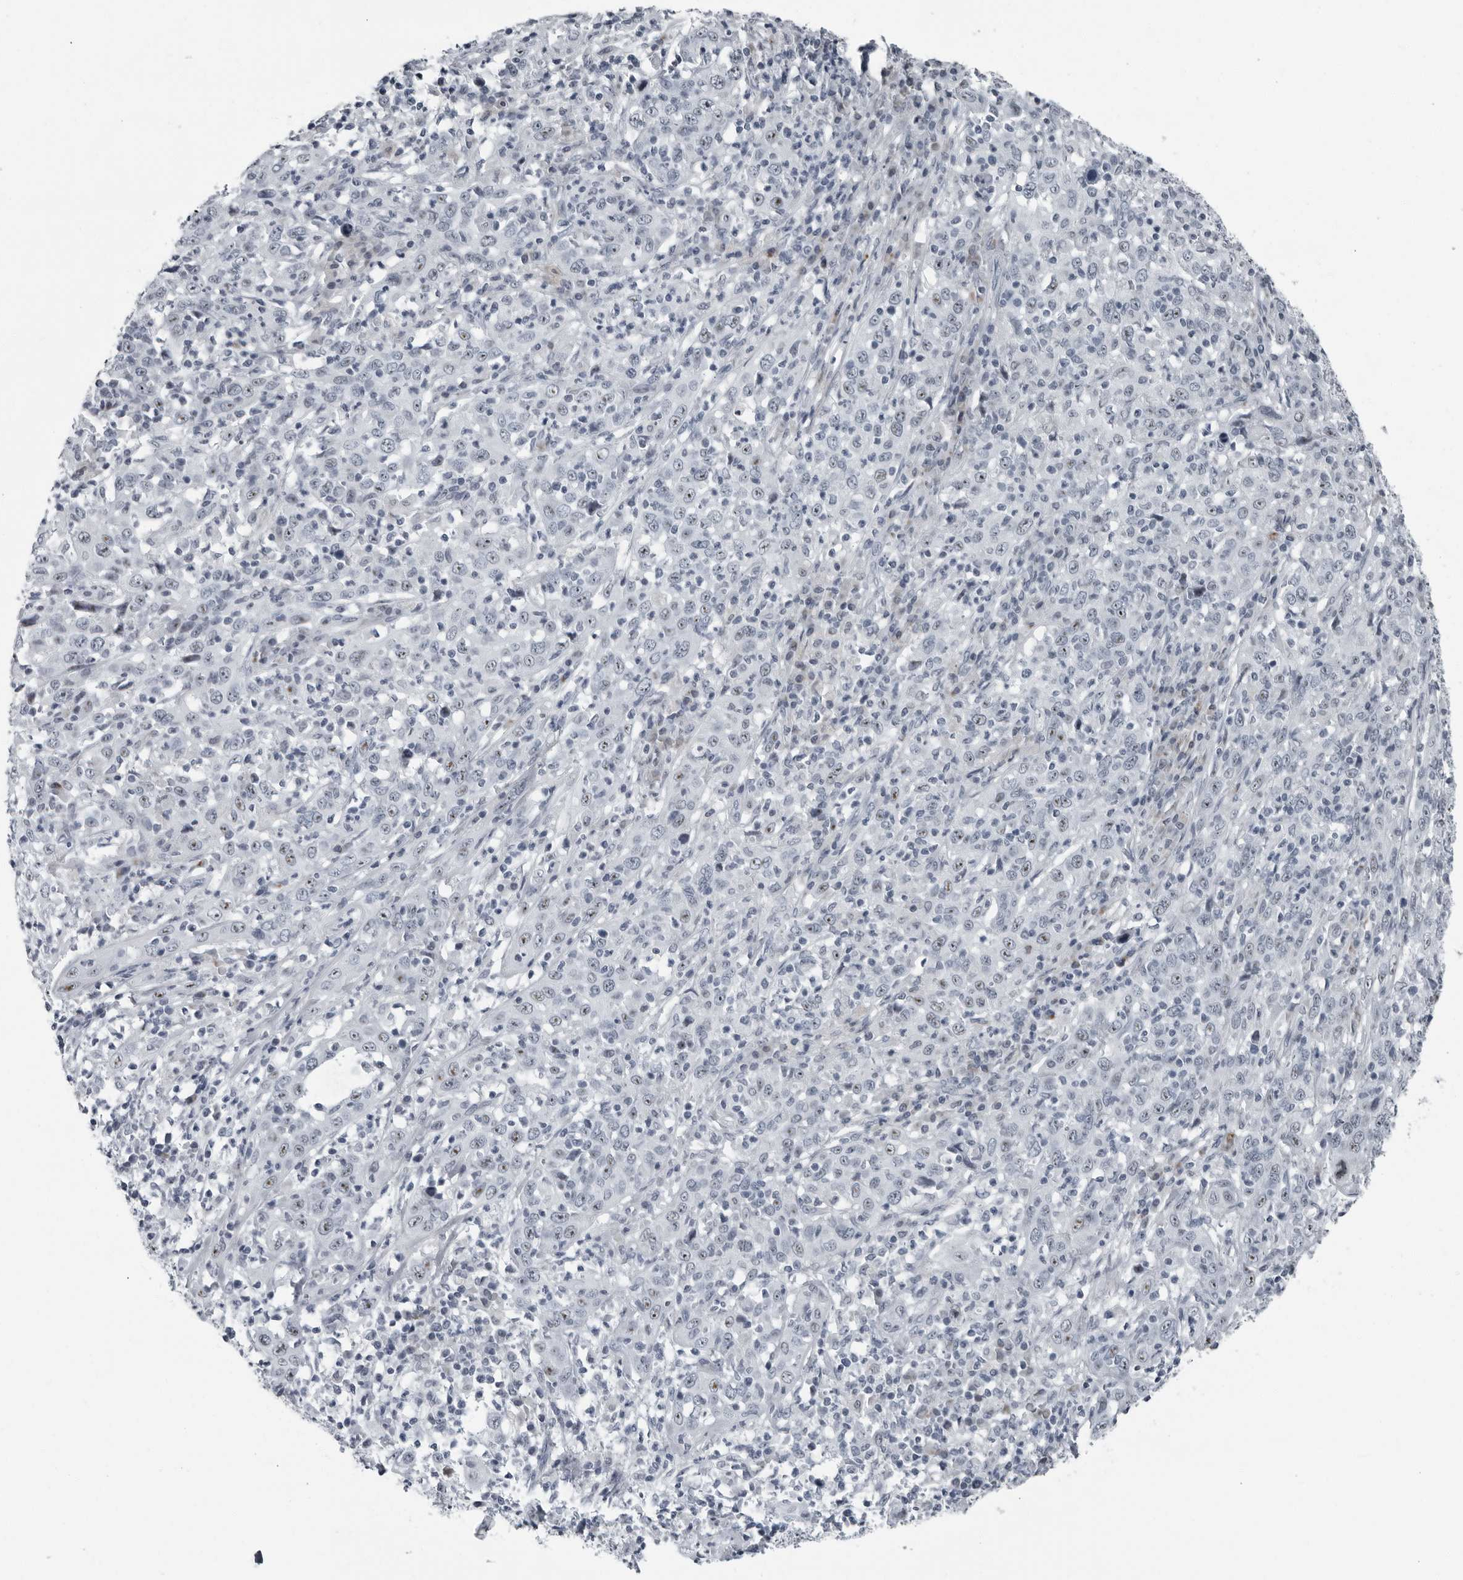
{"staining": {"intensity": "weak", "quantity": "25%-75%", "location": "nuclear"}, "tissue": "cervical cancer", "cell_type": "Tumor cells", "image_type": "cancer", "snomed": [{"axis": "morphology", "description": "Squamous cell carcinoma, NOS"}, {"axis": "topography", "description": "Cervix"}], "caption": "IHC histopathology image of cervical squamous cell carcinoma stained for a protein (brown), which shows low levels of weak nuclear staining in about 25%-75% of tumor cells.", "gene": "PDCD11", "patient": {"sex": "female", "age": 46}}